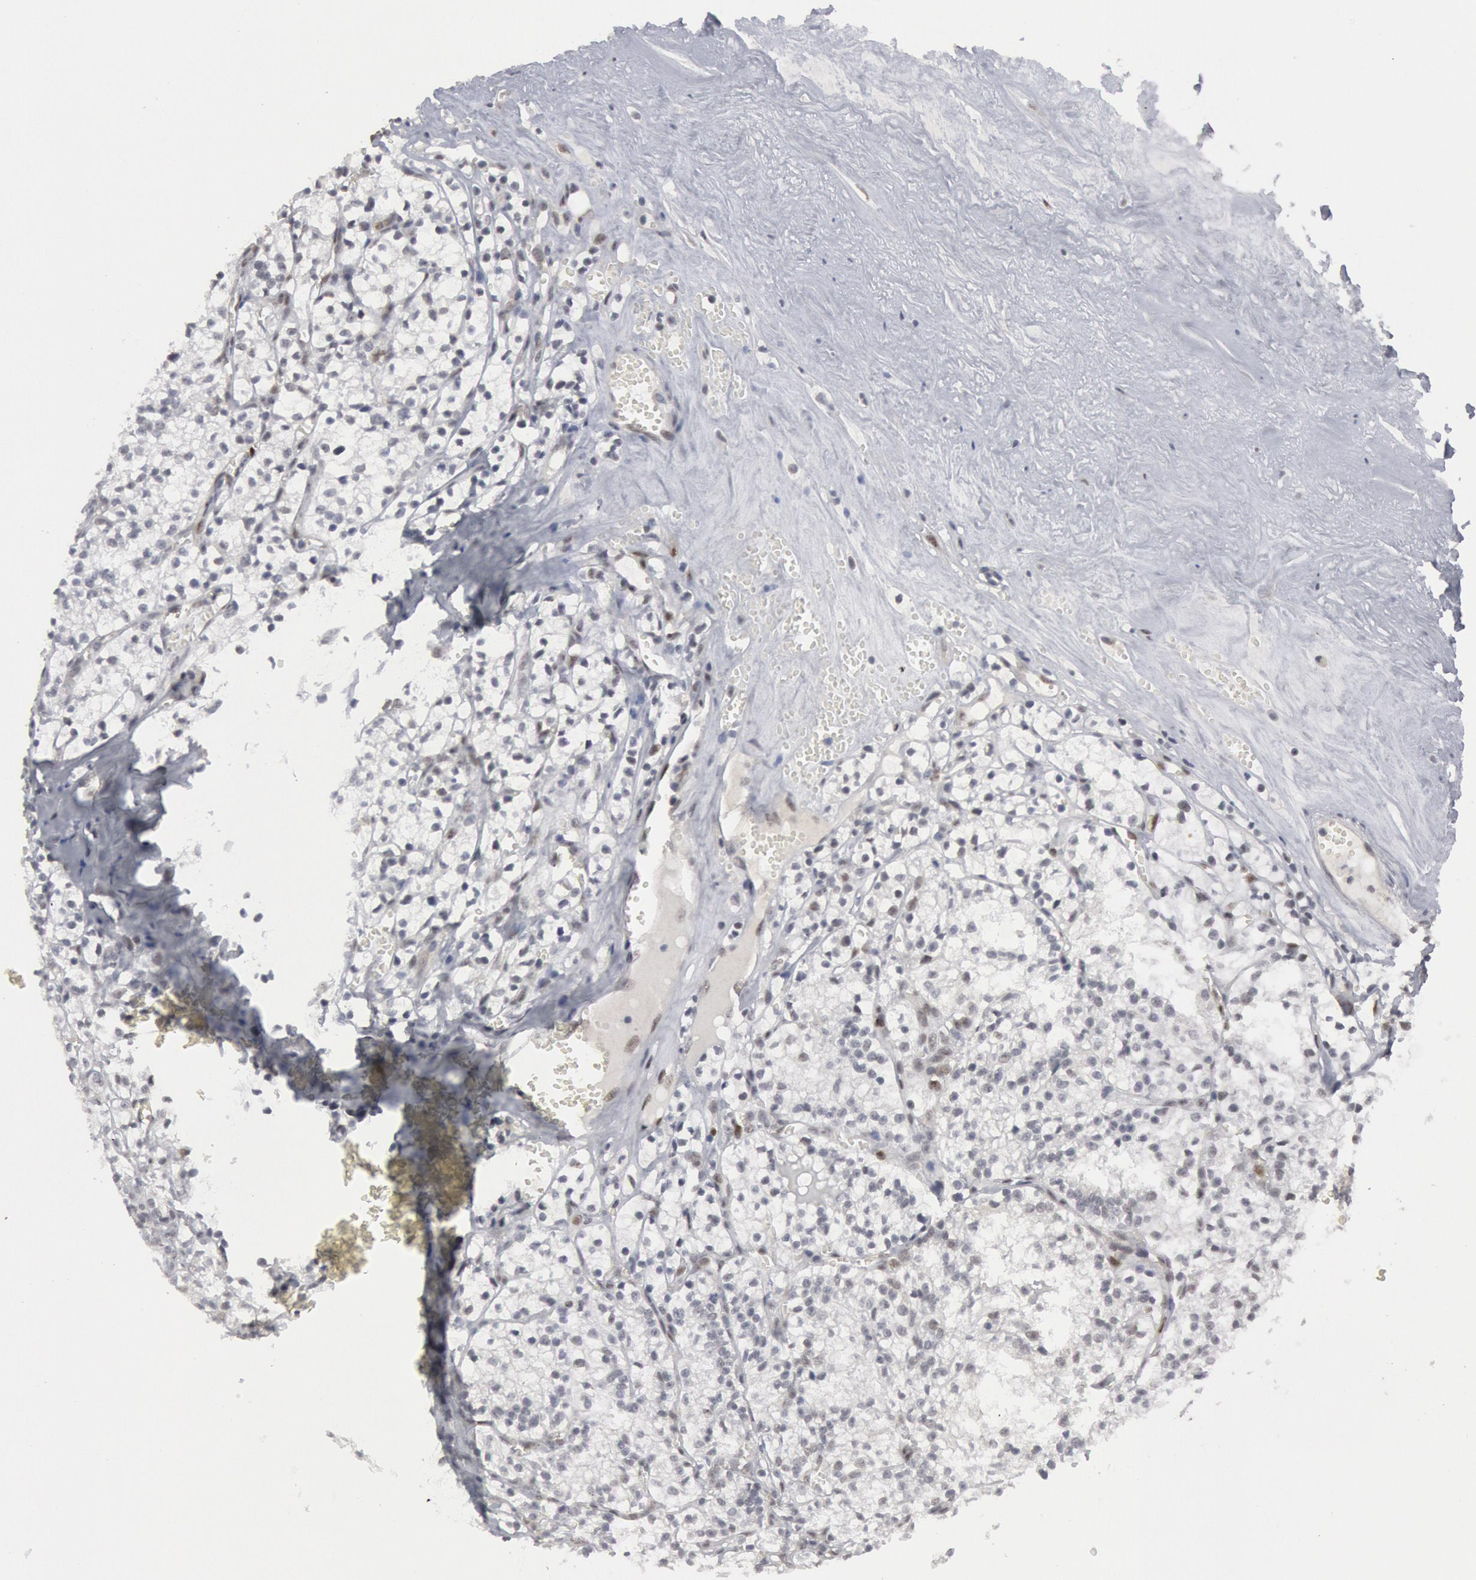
{"staining": {"intensity": "negative", "quantity": "none", "location": "none"}, "tissue": "renal cancer", "cell_type": "Tumor cells", "image_type": "cancer", "snomed": [{"axis": "morphology", "description": "Adenocarcinoma, NOS"}, {"axis": "topography", "description": "Kidney"}], "caption": "Photomicrograph shows no significant protein positivity in tumor cells of renal cancer.", "gene": "FOXO1", "patient": {"sex": "male", "age": 61}}